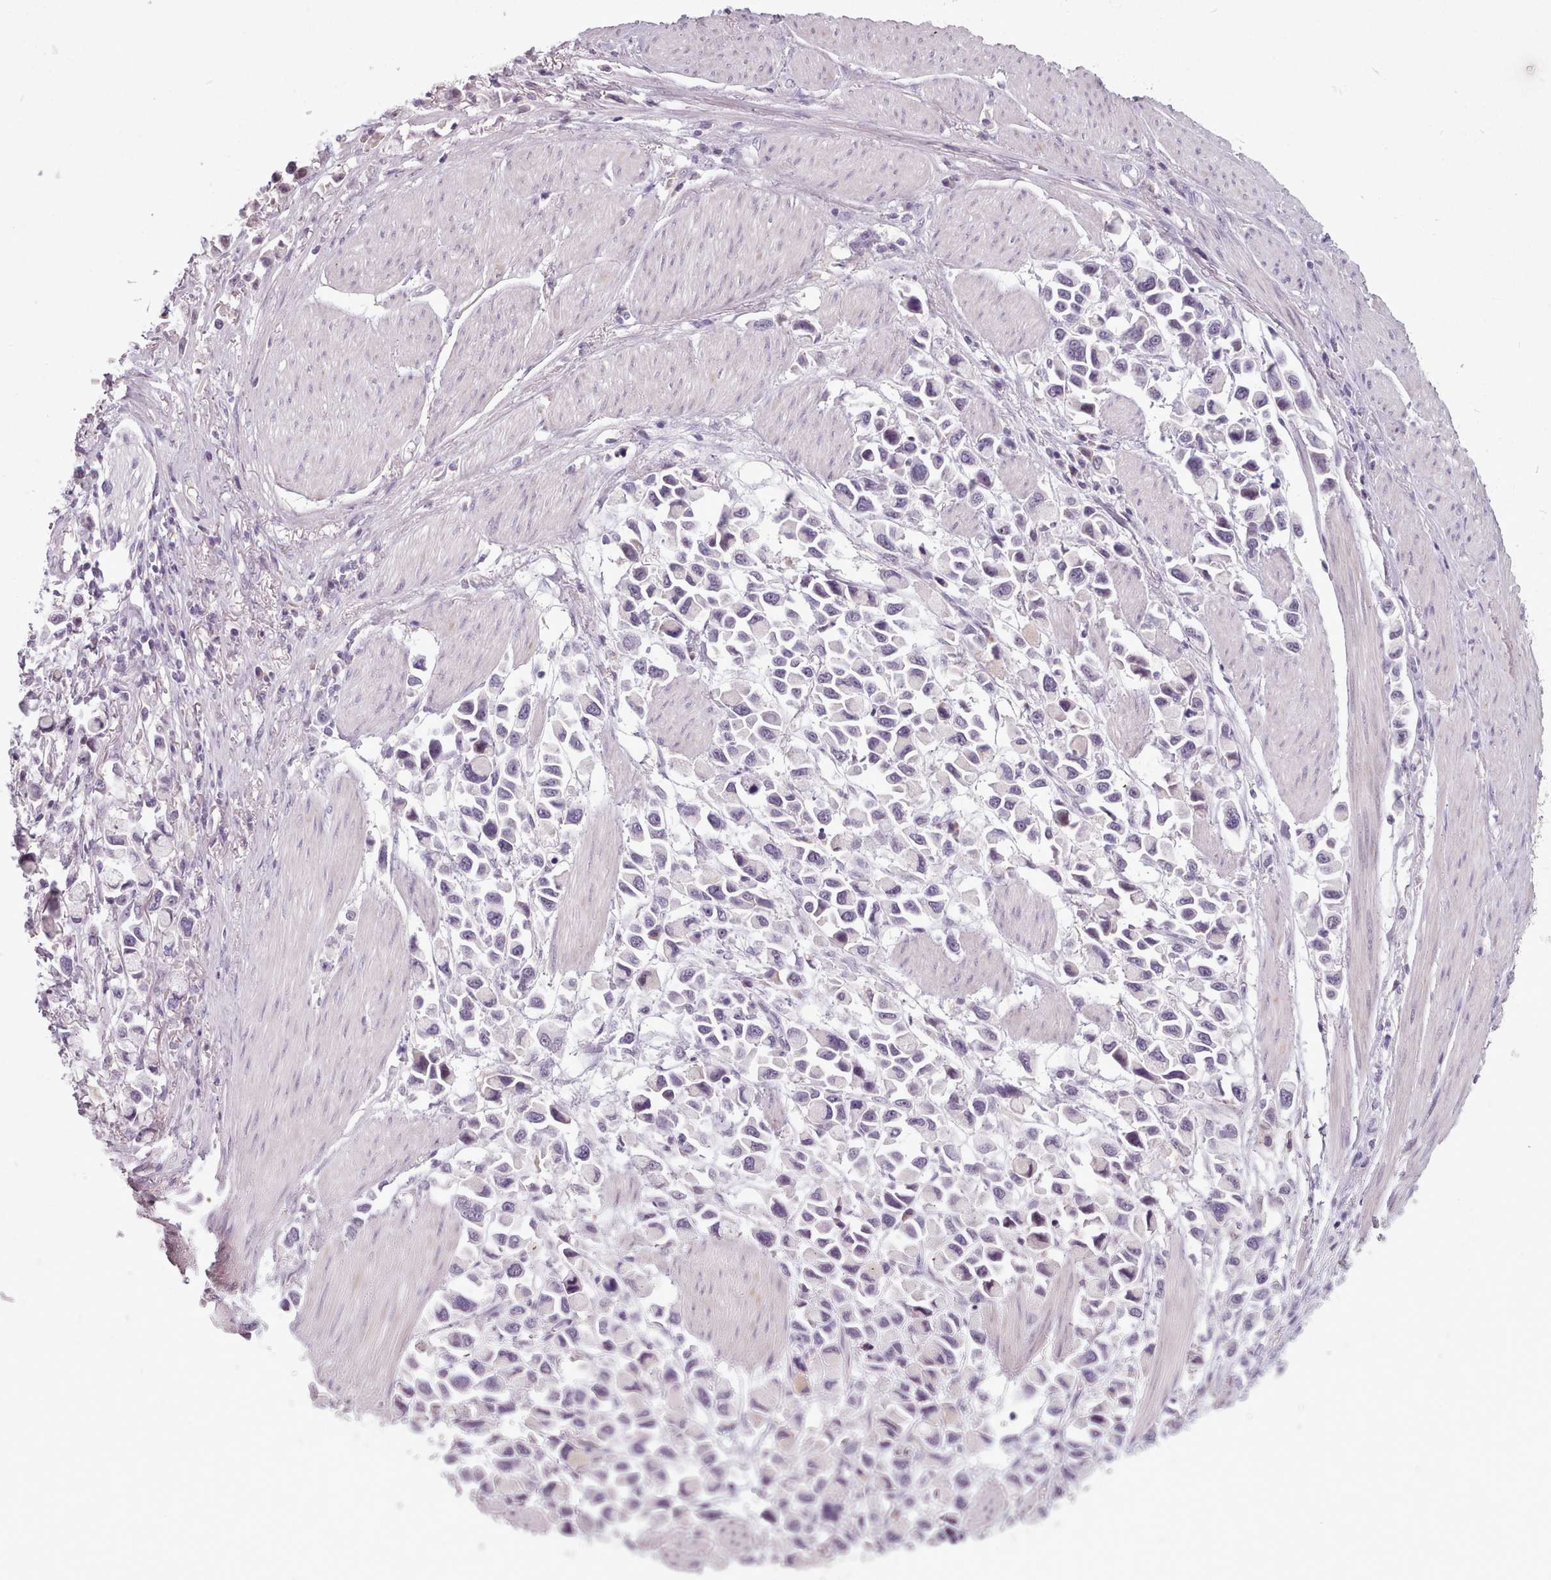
{"staining": {"intensity": "negative", "quantity": "none", "location": "none"}, "tissue": "stomach cancer", "cell_type": "Tumor cells", "image_type": "cancer", "snomed": [{"axis": "morphology", "description": "Adenocarcinoma, NOS"}, {"axis": "topography", "description": "Stomach"}], "caption": "Histopathology image shows no significant protein expression in tumor cells of stomach adenocarcinoma.", "gene": "PBX4", "patient": {"sex": "female", "age": 81}}